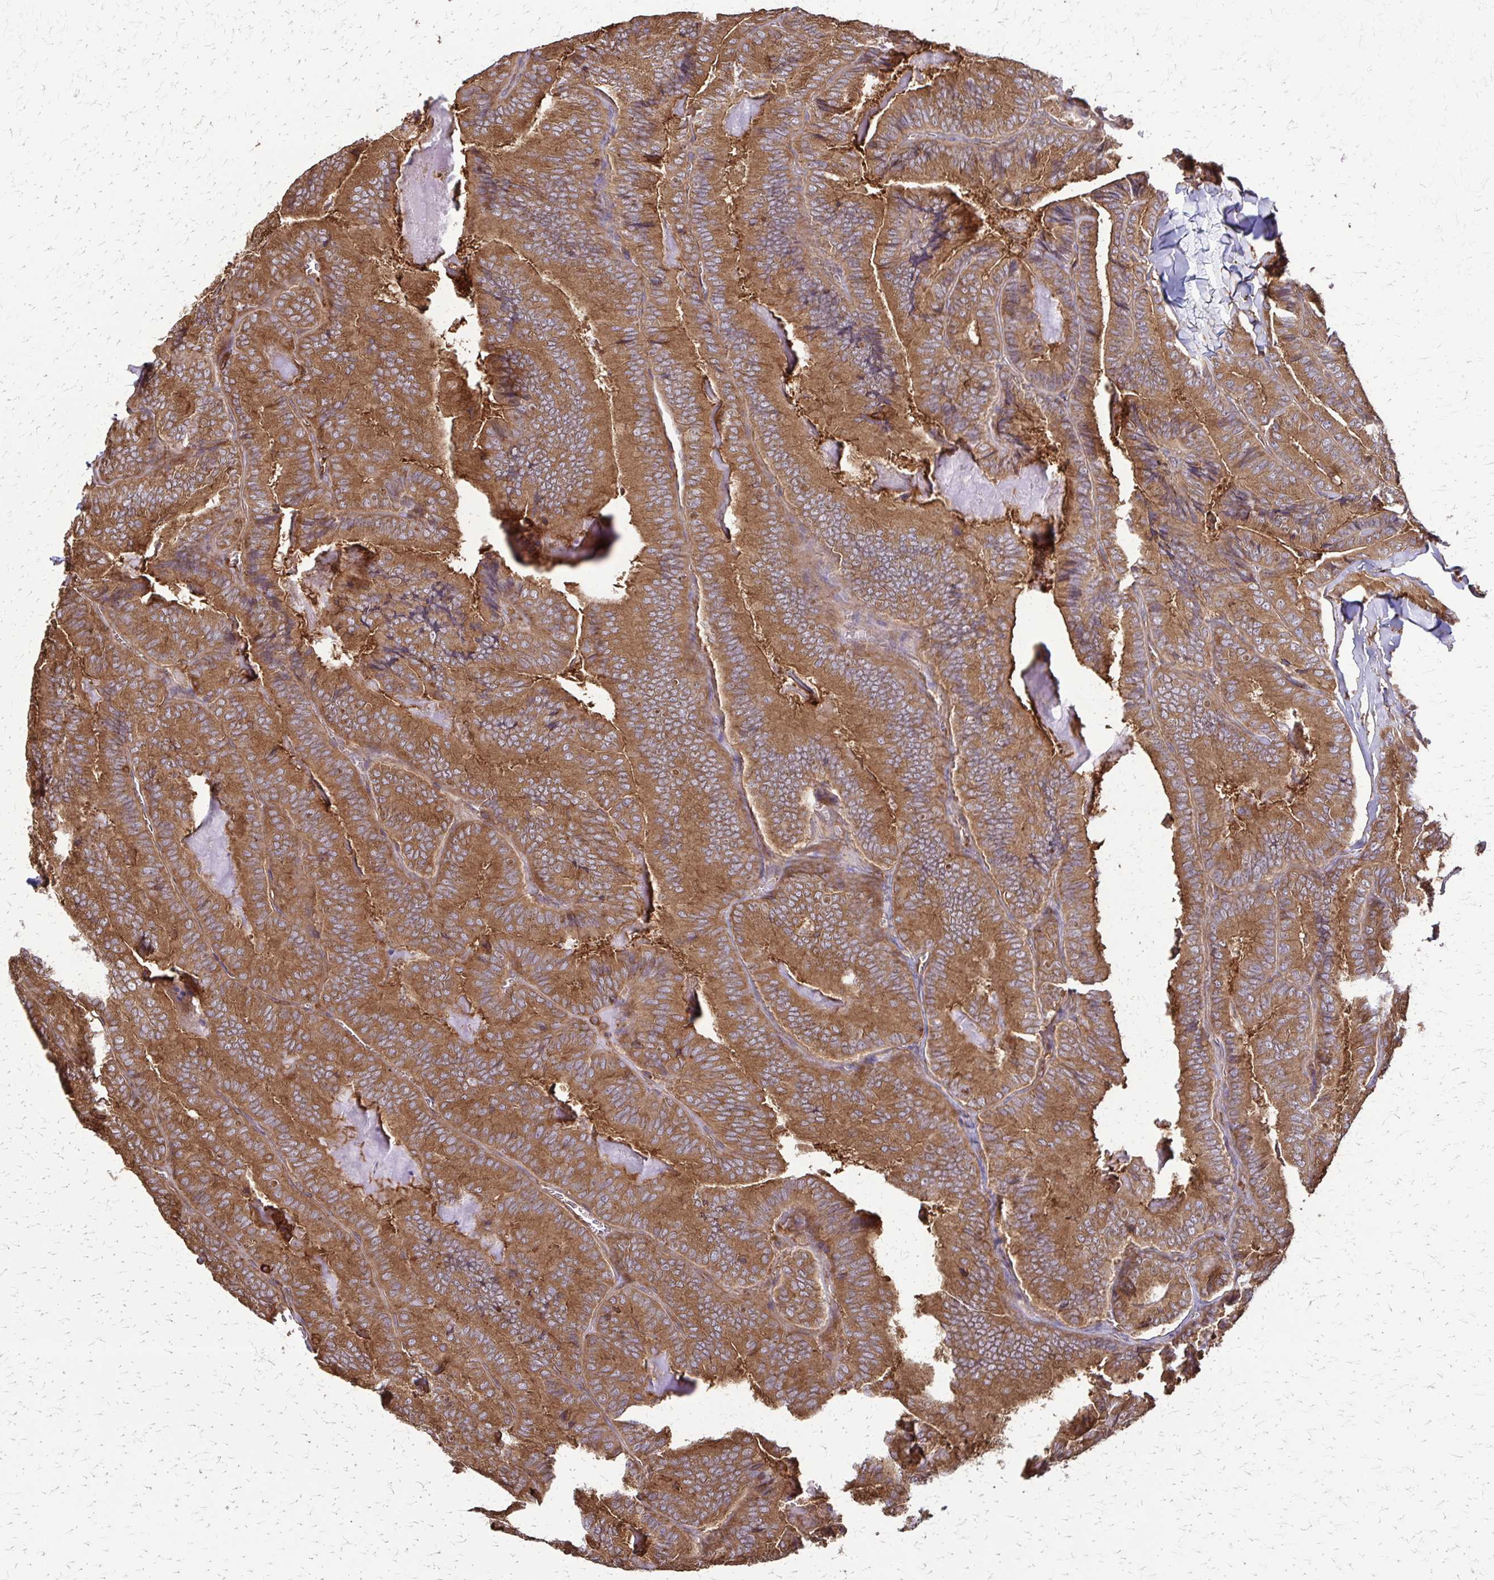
{"staining": {"intensity": "strong", "quantity": ">75%", "location": "cytoplasmic/membranous"}, "tissue": "thyroid cancer", "cell_type": "Tumor cells", "image_type": "cancer", "snomed": [{"axis": "morphology", "description": "Papillary adenocarcinoma, NOS"}, {"axis": "topography", "description": "Thyroid gland"}], "caption": "Papillary adenocarcinoma (thyroid) stained with immunohistochemistry displays strong cytoplasmic/membranous positivity in about >75% of tumor cells. (DAB = brown stain, brightfield microscopy at high magnification).", "gene": "EEF2", "patient": {"sex": "female", "age": 75}}